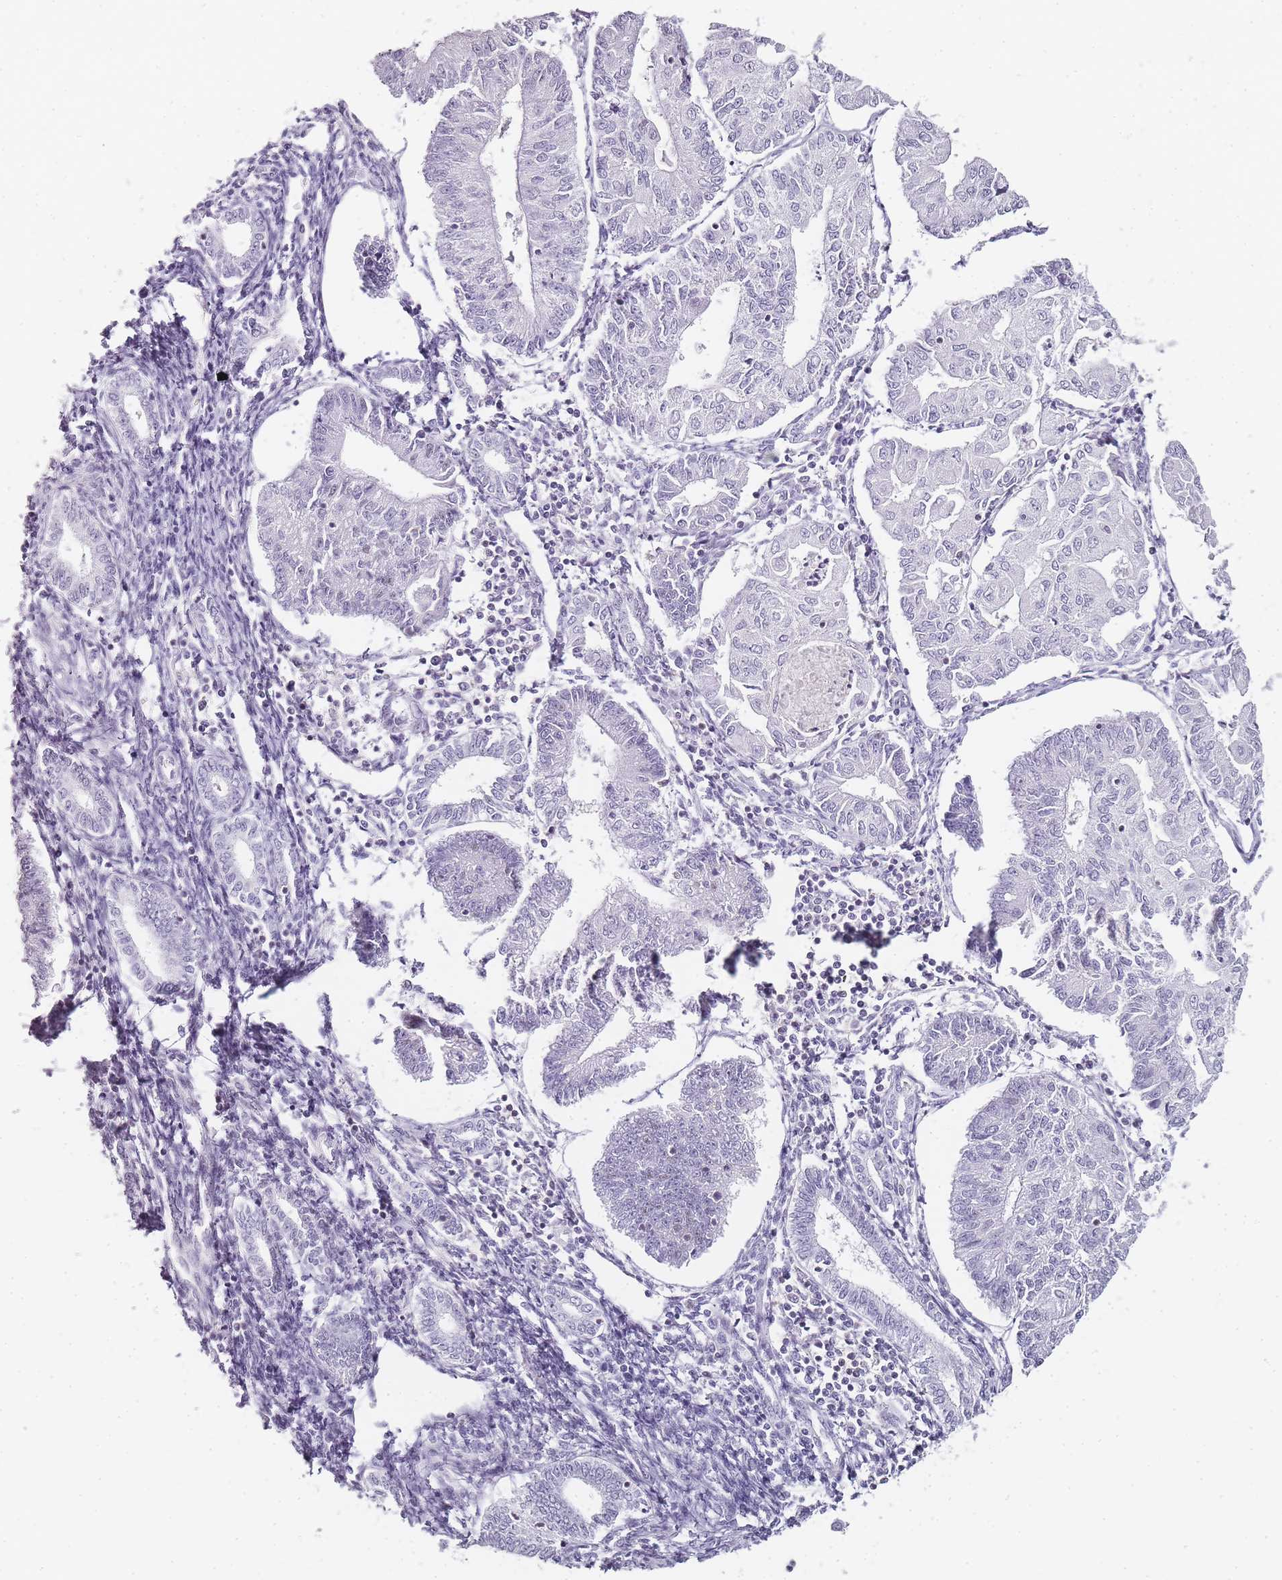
{"staining": {"intensity": "negative", "quantity": "none", "location": "none"}, "tissue": "endometrial cancer", "cell_type": "Tumor cells", "image_type": "cancer", "snomed": [{"axis": "morphology", "description": "Adenocarcinoma, NOS"}, {"axis": "topography", "description": "Endometrium"}], "caption": "Immunohistochemical staining of human adenocarcinoma (endometrial) exhibits no significant staining in tumor cells.", "gene": "JAKMIP1", "patient": {"sex": "female", "age": 56}}